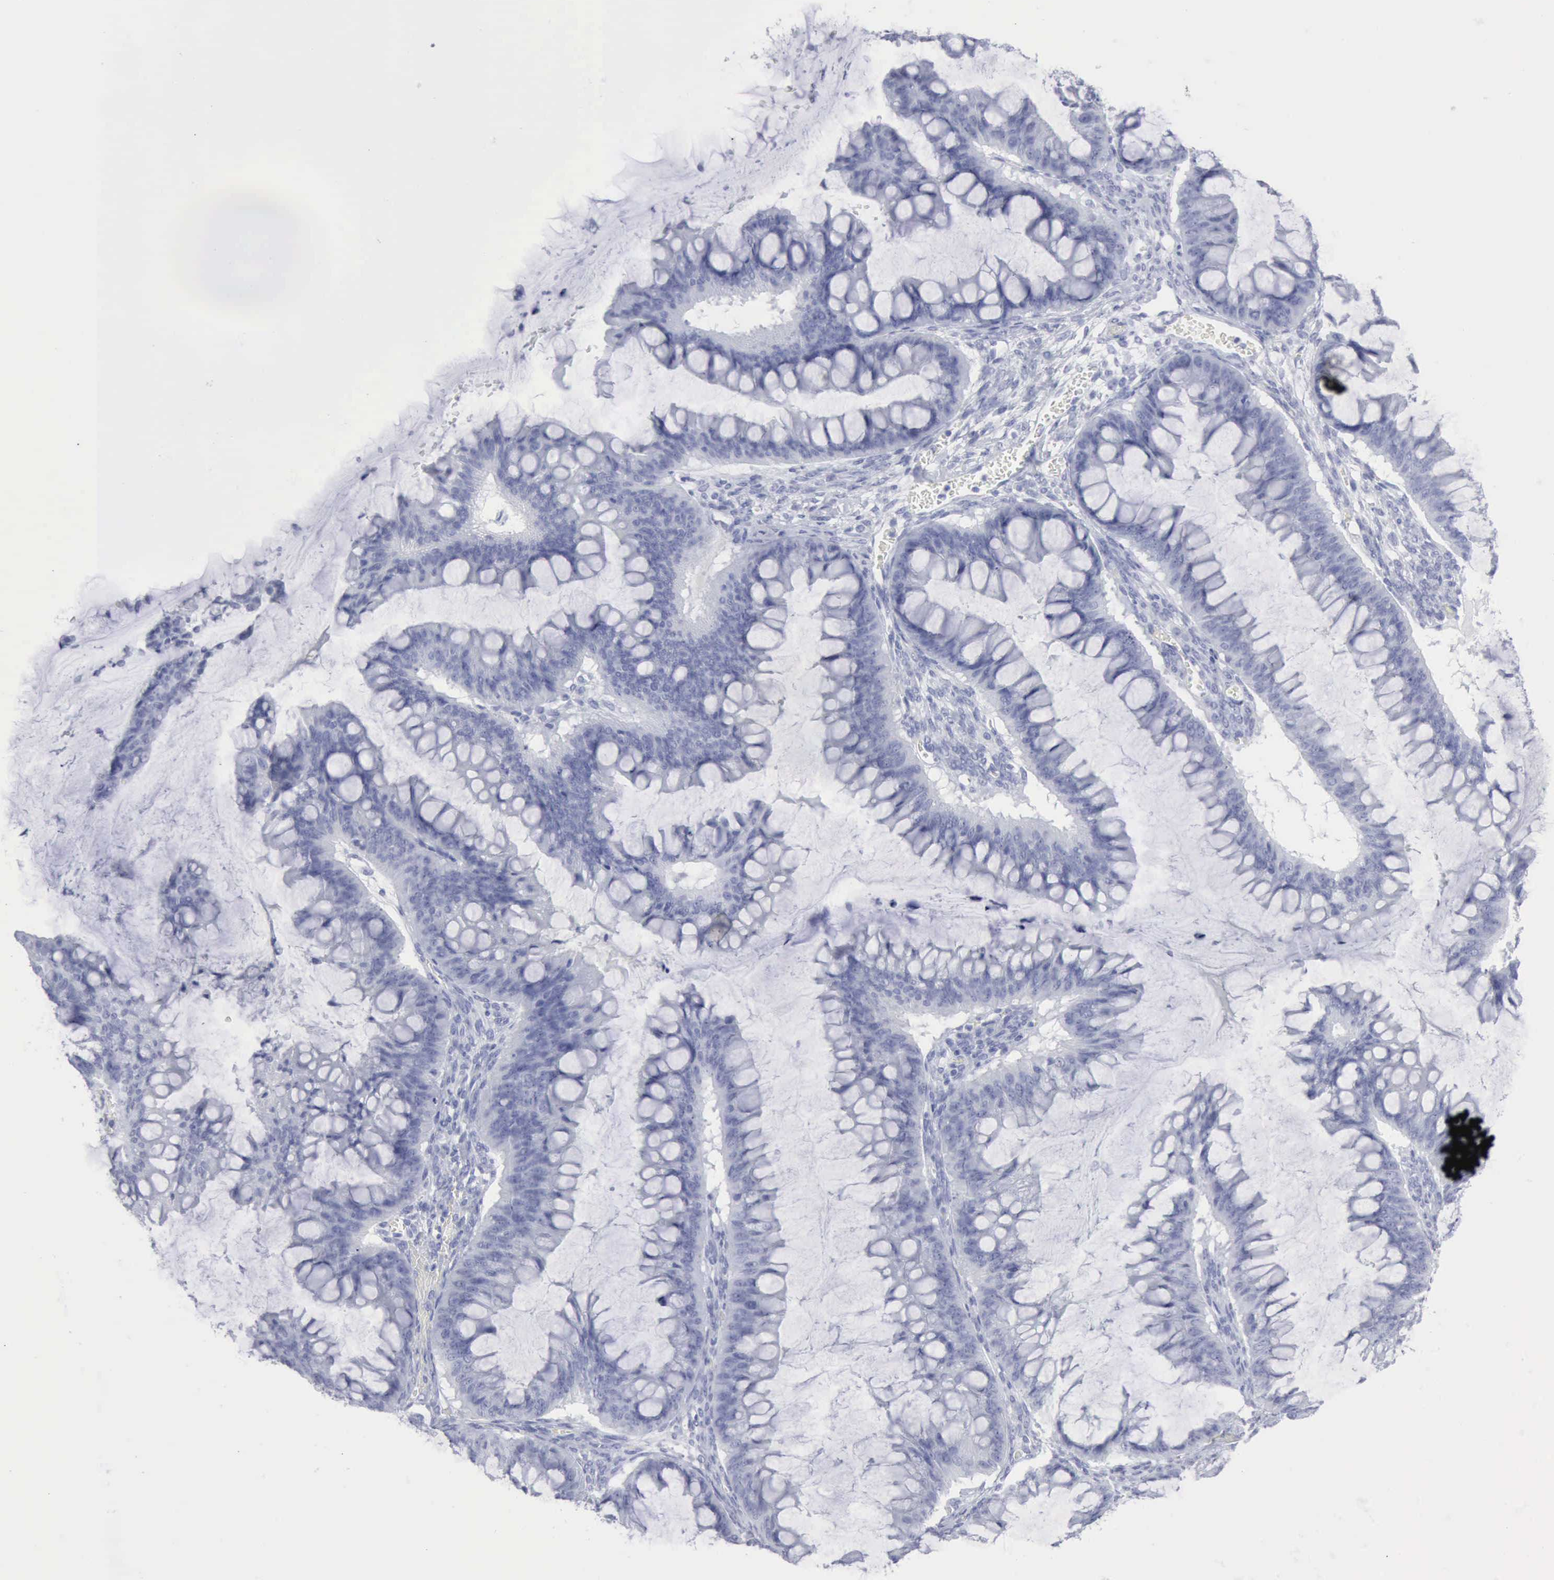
{"staining": {"intensity": "negative", "quantity": "none", "location": "none"}, "tissue": "ovarian cancer", "cell_type": "Tumor cells", "image_type": "cancer", "snomed": [{"axis": "morphology", "description": "Cystadenocarcinoma, mucinous, NOS"}, {"axis": "topography", "description": "Ovary"}], "caption": "Immunohistochemical staining of ovarian mucinous cystadenocarcinoma demonstrates no significant expression in tumor cells.", "gene": "CMA1", "patient": {"sex": "female", "age": 73}}